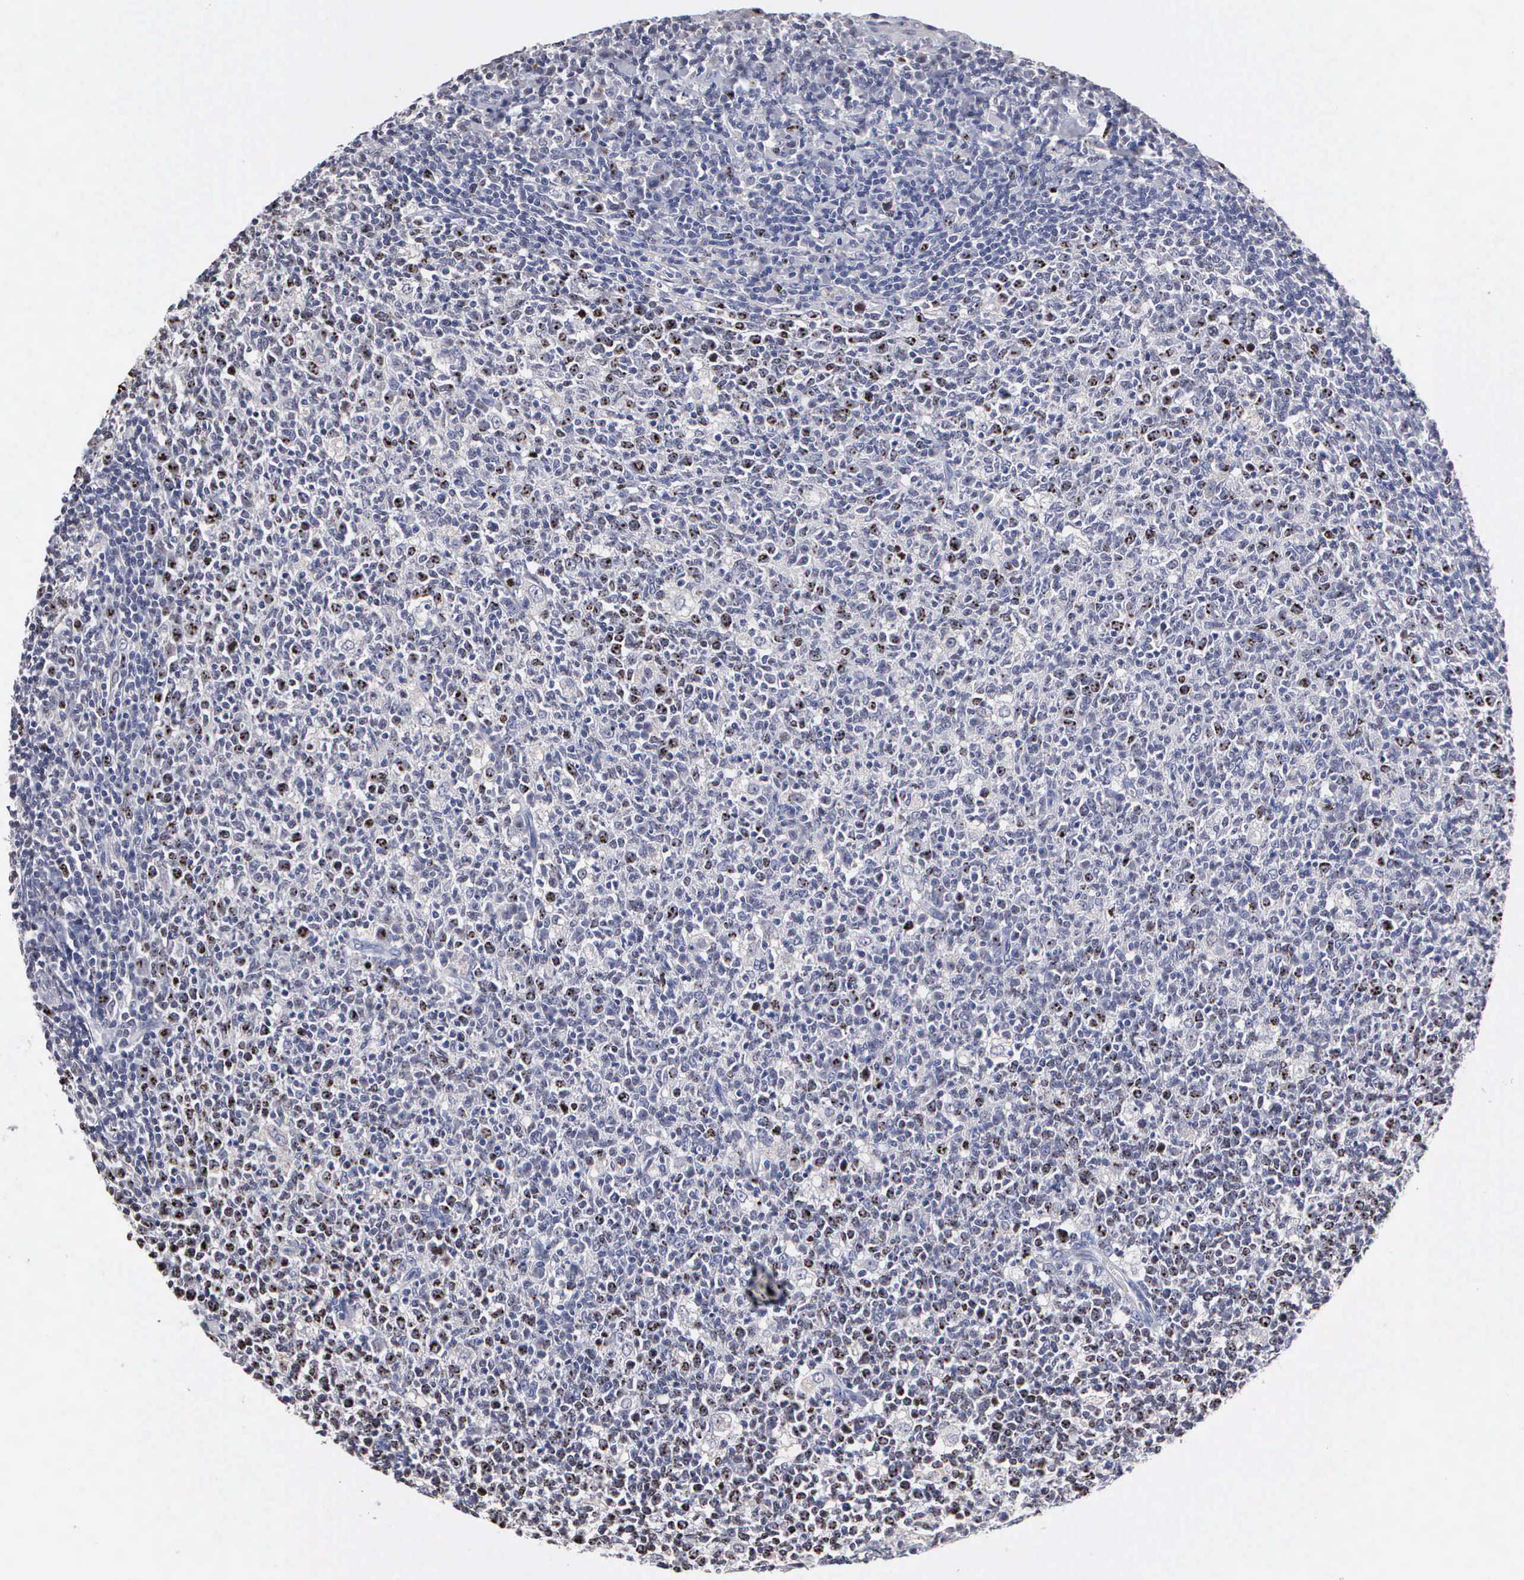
{"staining": {"intensity": "strong", "quantity": "25%-75%", "location": "nuclear"}, "tissue": "tonsil", "cell_type": "Germinal center cells", "image_type": "normal", "snomed": [{"axis": "morphology", "description": "Normal tissue, NOS"}, {"axis": "topography", "description": "Tonsil"}], "caption": "An immunohistochemistry (IHC) photomicrograph of normal tissue is shown. Protein staining in brown shows strong nuclear positivity in tonsil within germinal center cells.", "gene": "KDM6A", "patient": {"sex": "male", "age": 6}}